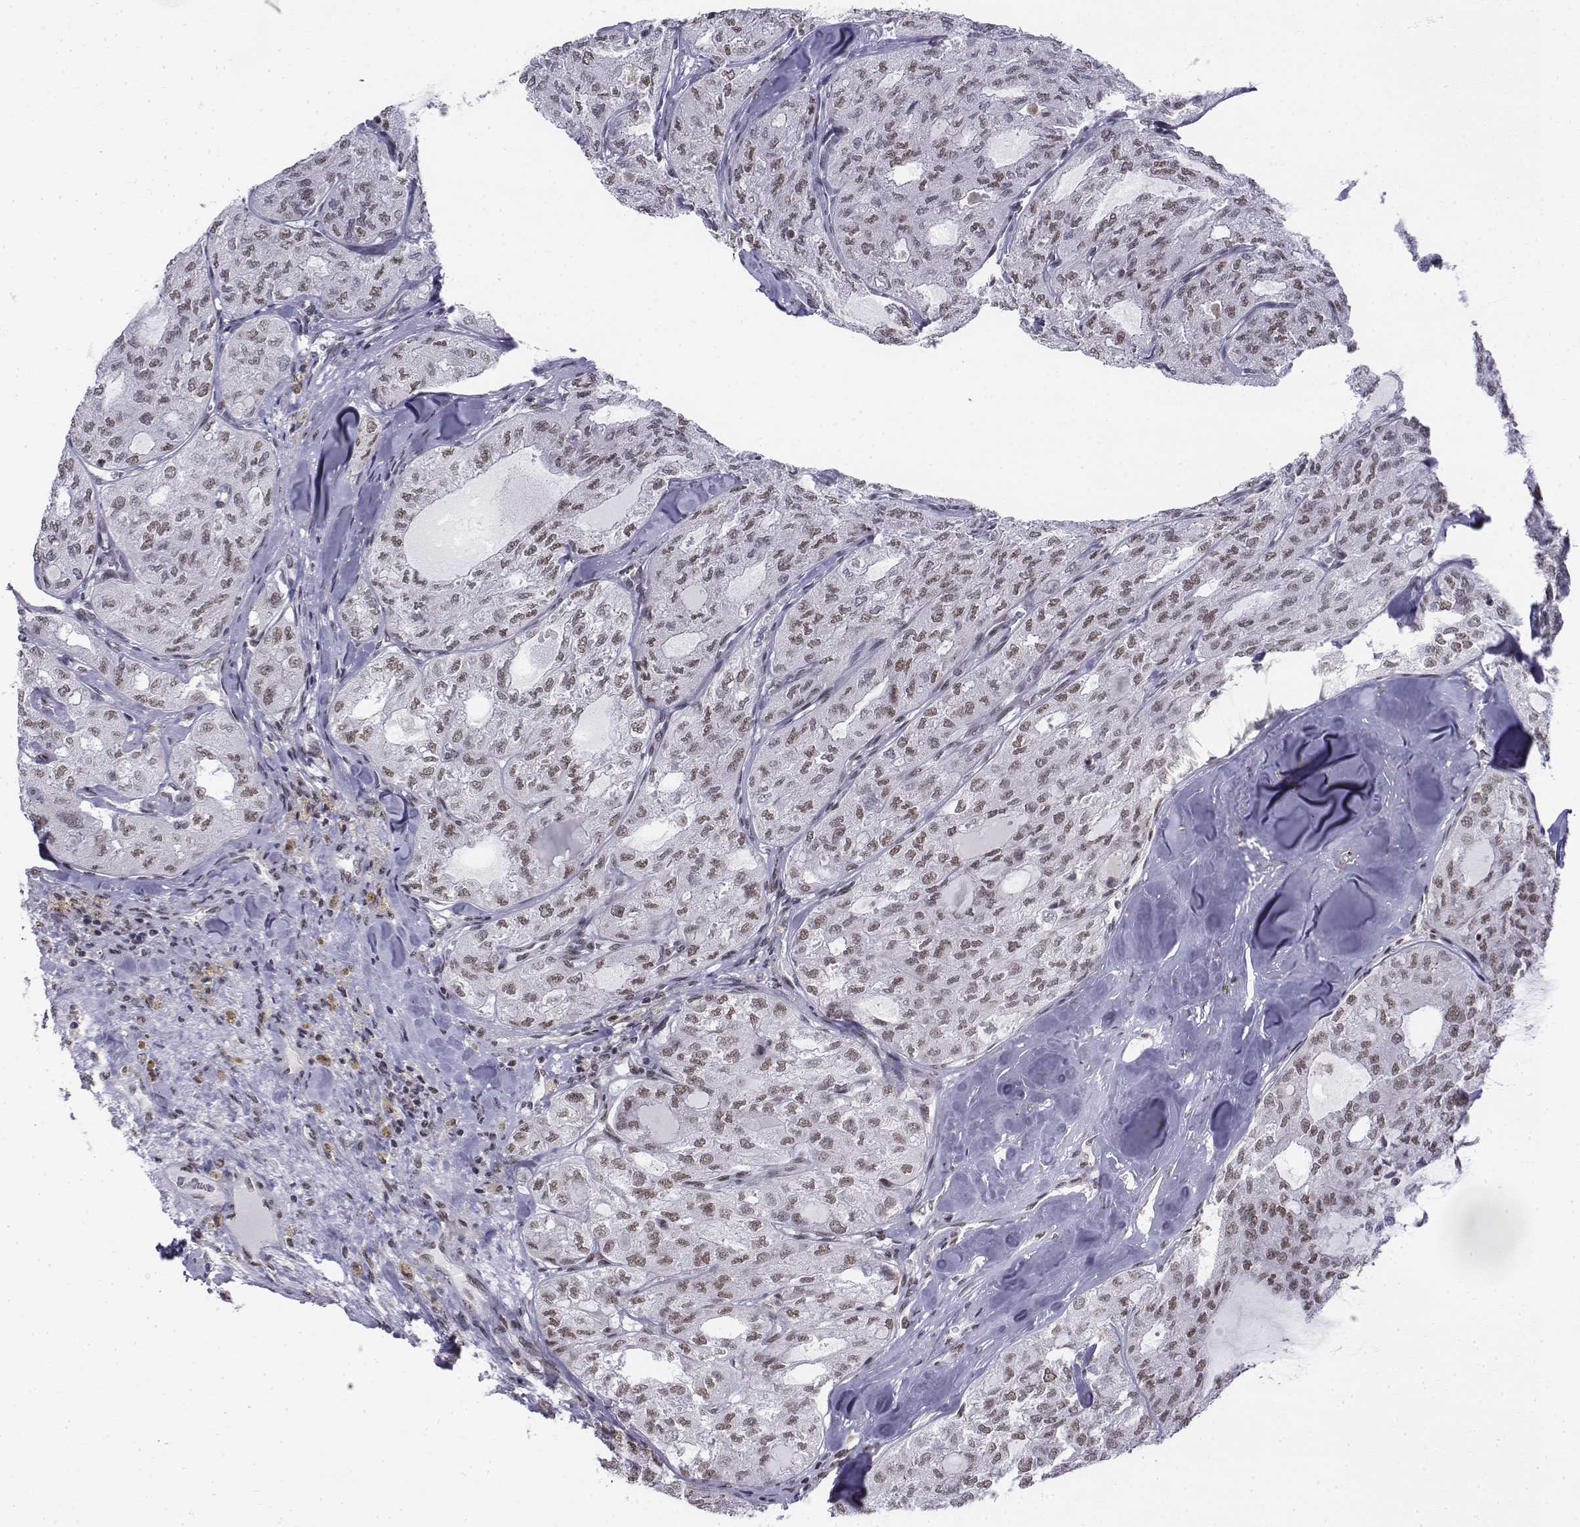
{"staining": {"intensity": "weak", "quantity": ">75%", "location": "nuclear"}, "tissue": "thyroid cancer", "cell_type": "Tumor cells", "image_type": "cancer", "snomed": [{"axis": "morphology", "description": "Follicular adenoma carcinoma, NOS"}, {"axis": "topography", "description": "Thyroid gland"}], "caption": "Immunohistochemistry image of thyroid cancer (follicular adenoma carcinoma) stained for a protein (brown), which exhibits low levels of weak nuclear staining in approximately >75% of tumor cells.", "gene": "SETD1A", "patient": {"sex": "male", "age": 75}}